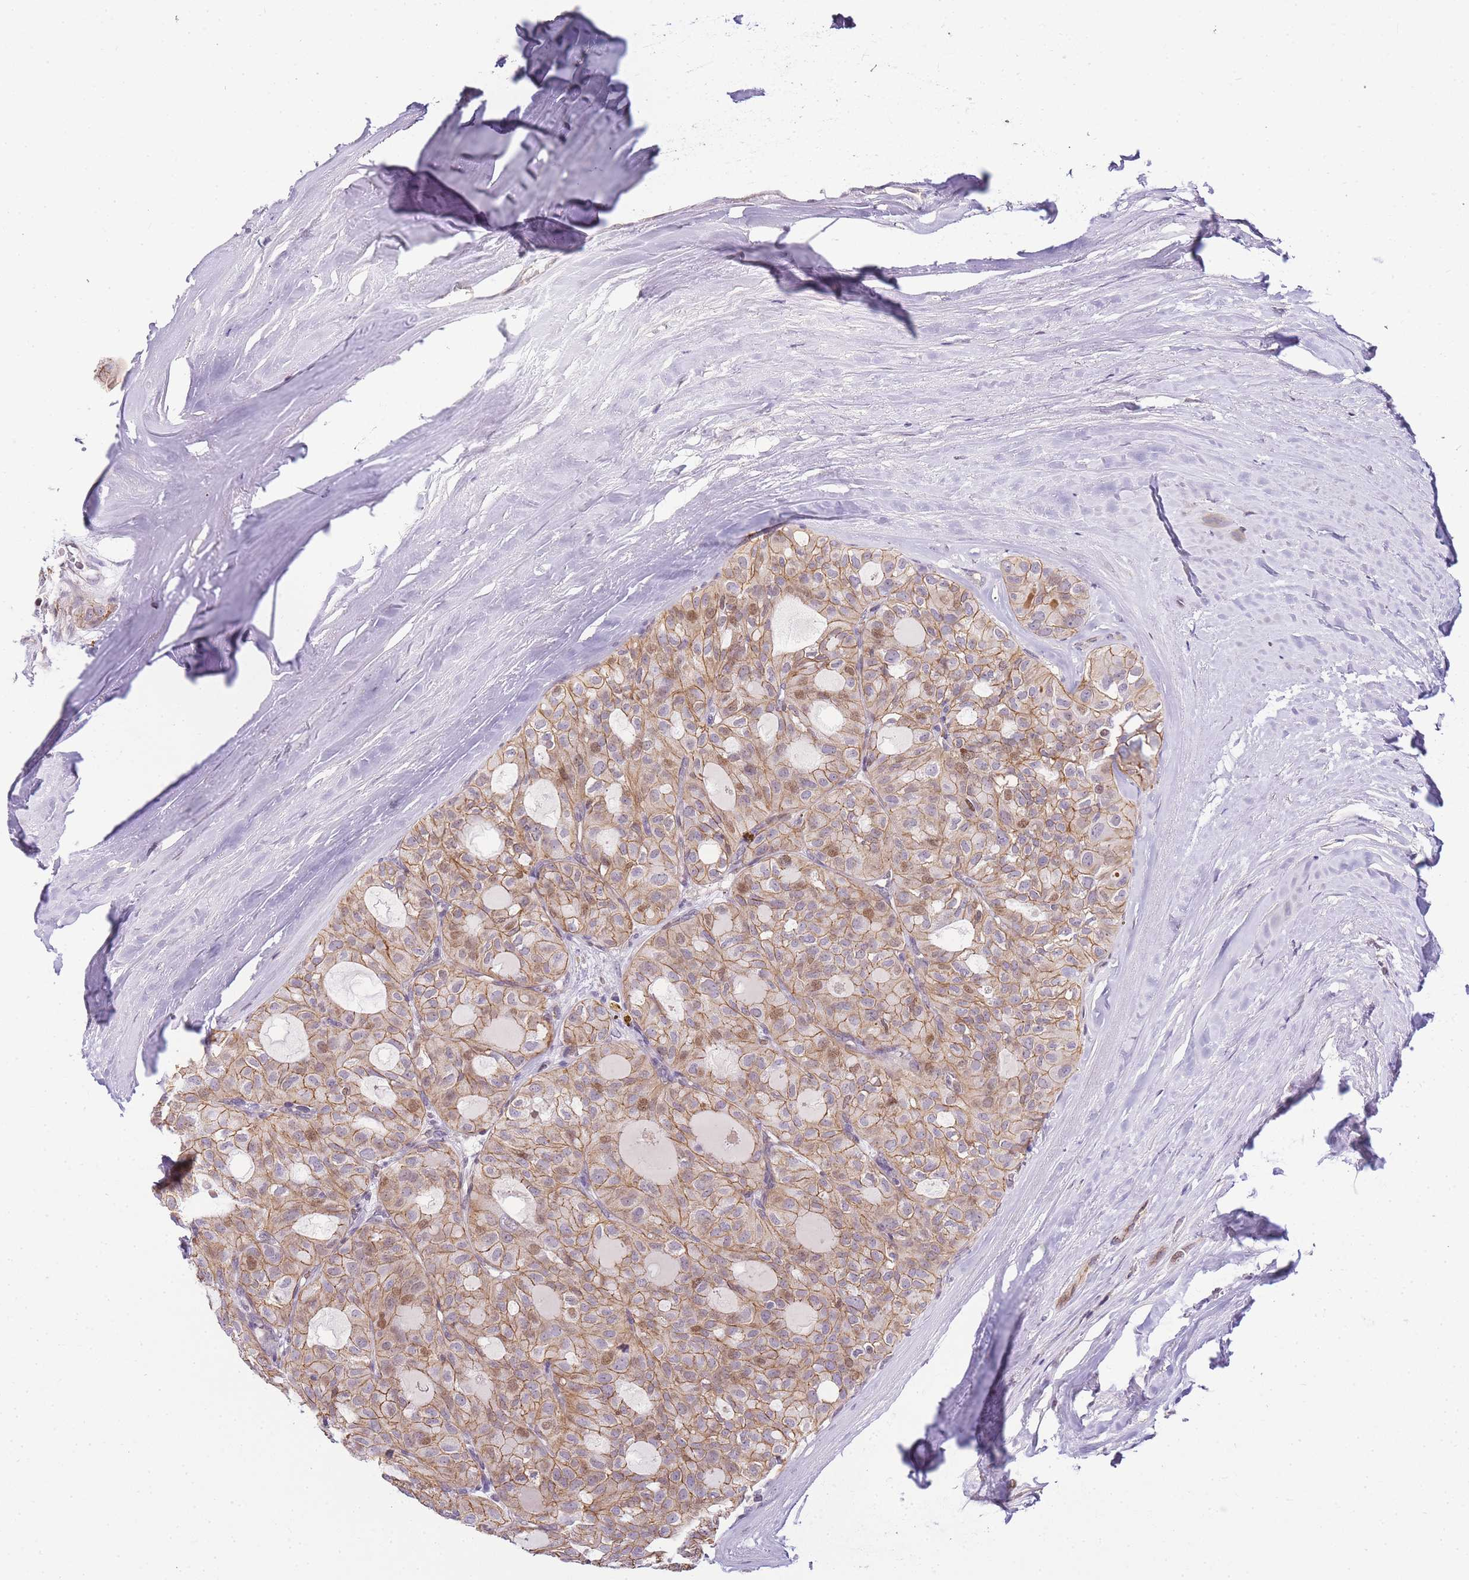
{"staining": {"intensity": "moderate", "quantity": ">75%", "location": "cytoplasmic/membranous,nuclear"}, "tissue": "thyroid cancer", "cell_type": "Tumor cells", "image_type": "cancer", "snomed": [{"axis": "morphology", "description": "Follicular adenoma carcinoma, NOS"}, {"axis": "topography", "description": "Thyroid gland"}], "caption": "IHC of thyroid cancer (follicular adenoma carcinoma) demonstrates medium levels of moderate cytoplasmic/membranous and nuclear staining in approximately >75% of tumor cells. (IHC, brightfield microscopy, high magnification).", "gene": "CLBA1", "patient": {"sex": "male", "age": 75}}